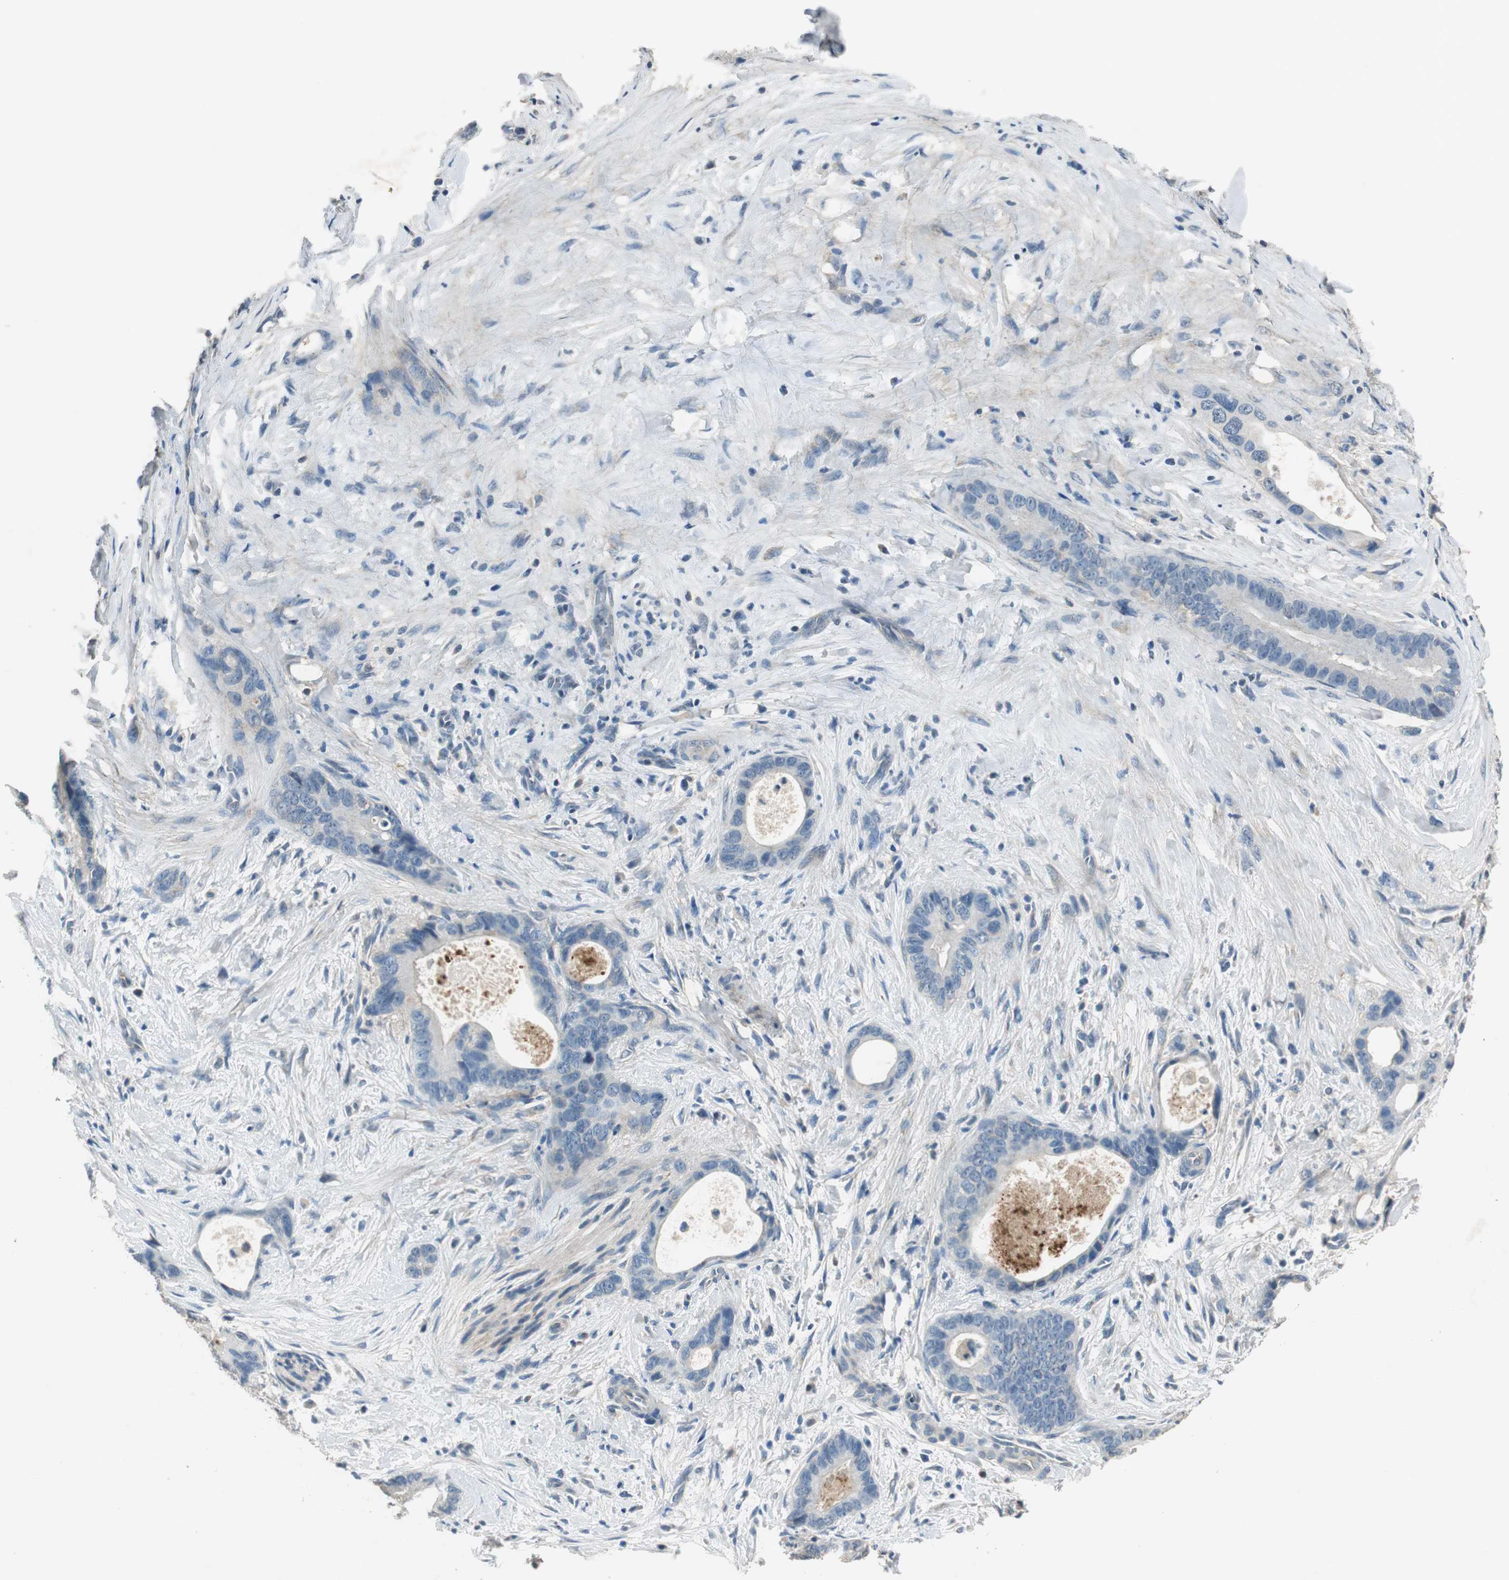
{"staining": {"intensity": "negative", "quantity": "none", "location": "none"}, "tissue": "liver cancer", "cell_type": "Tumor cells", "image_type": "cancer", "snomed": [{"axis": "morphology", "description": "Cholangiocarcinoma"}, {"axis": "topography", "description": "Liver"}], "caption": "This is an immunohistochemistry image of human liver cancer. There is no staining in tumor cells.", "gene": "MSTO1", "patient": {"sex": "female", "age": 55}}